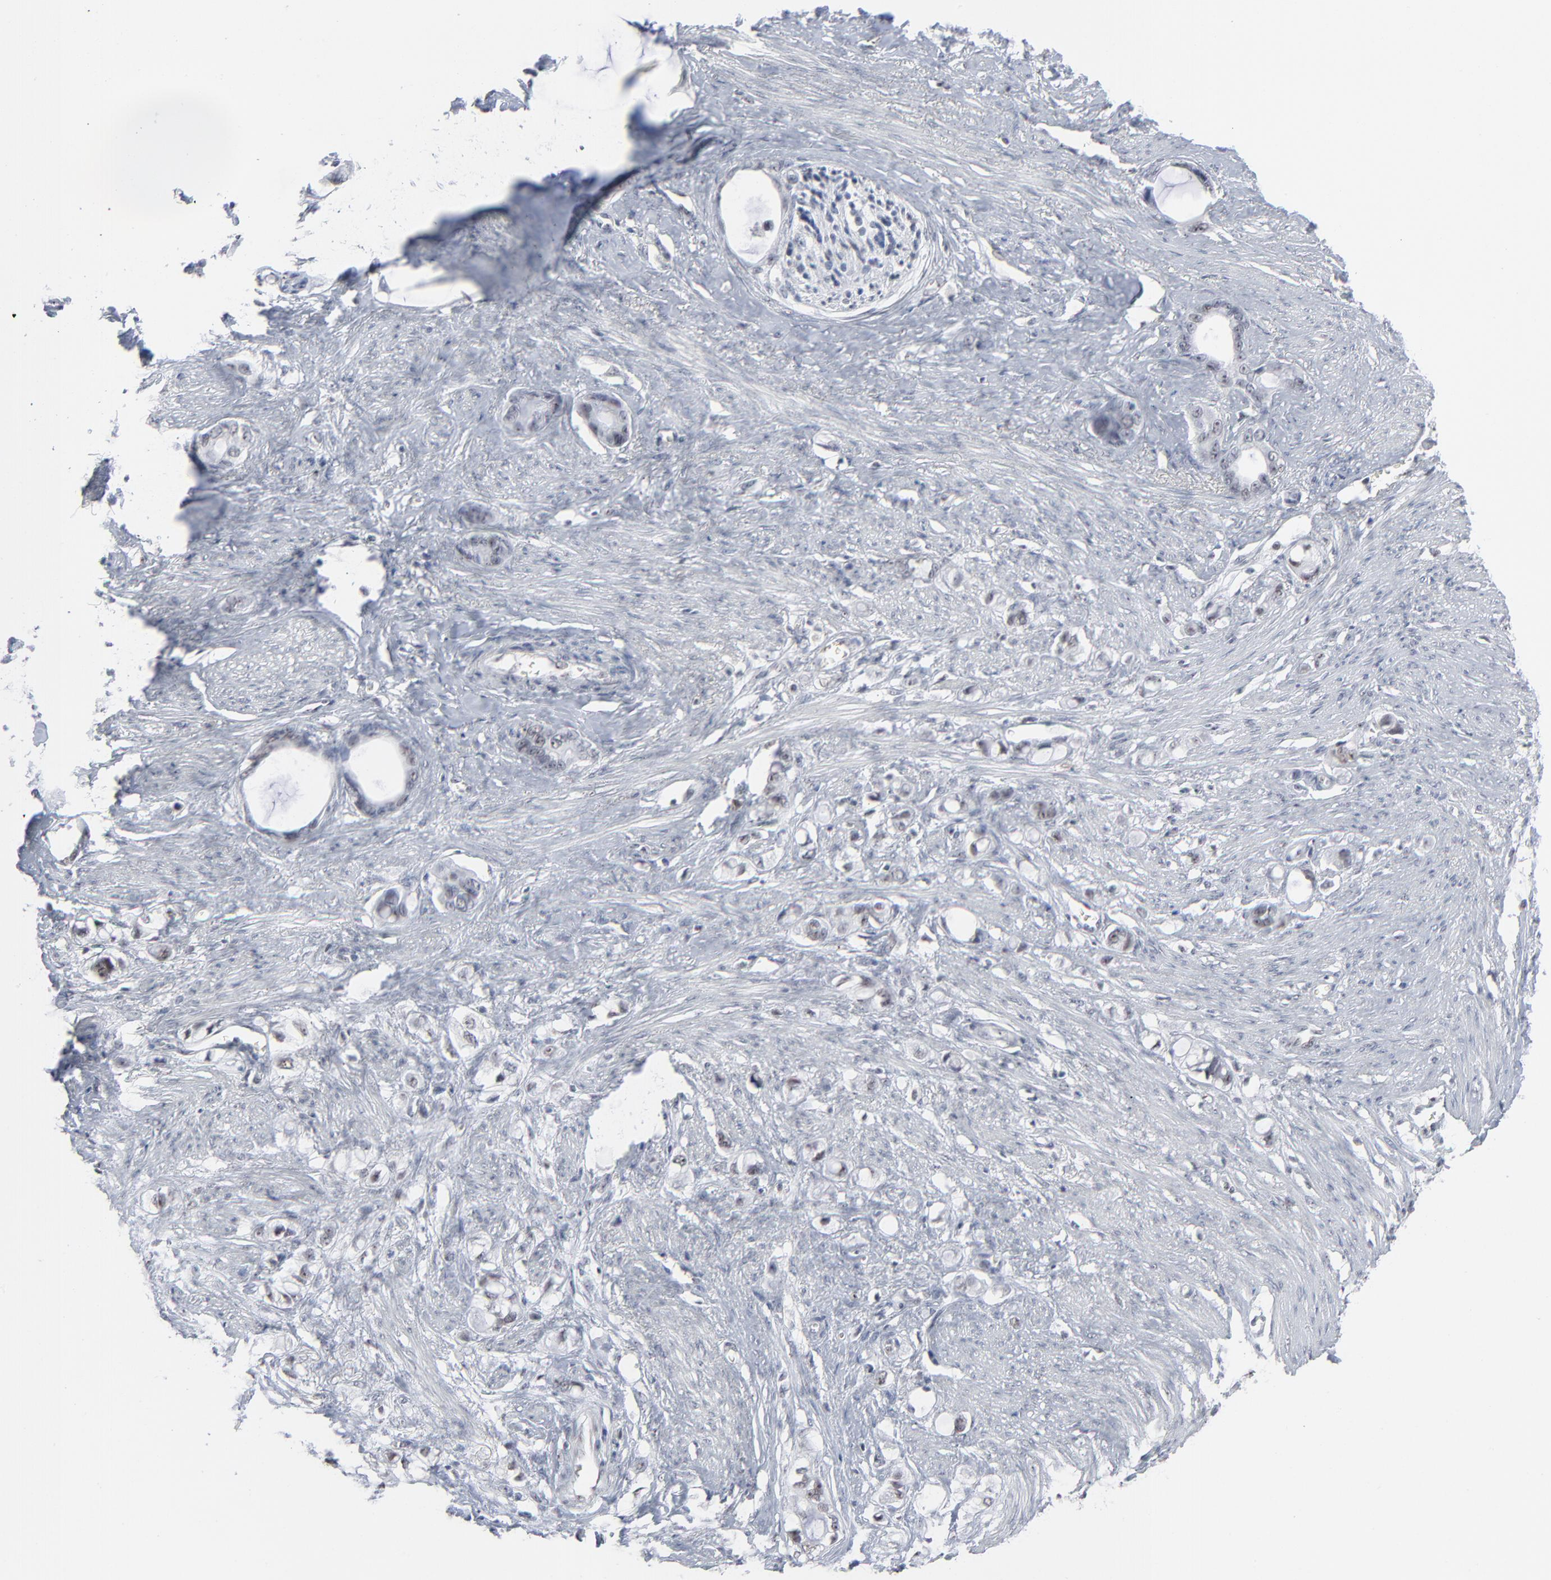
{"staining": {"intensity": "weak", "quantity": ">75%", "location": "nuclear"}, "tissue": "stomach cancer", "cell_type": "Tumor cells", "image_type": "cancer", "snomed": [{"axis": "morphology", "description": "Adenocarcinoma, NOS"}, {"axis": "topography", "description": "Stomach"}], "caption": "Weak nuclear expression for a protein is identified in approximately >75% of tumor cells of stomach cancer (adenocarcinoma) using immunohistochemistry.", "gene": "MPHOSPH6", "patient": {"sex": "female", "age": 75}}